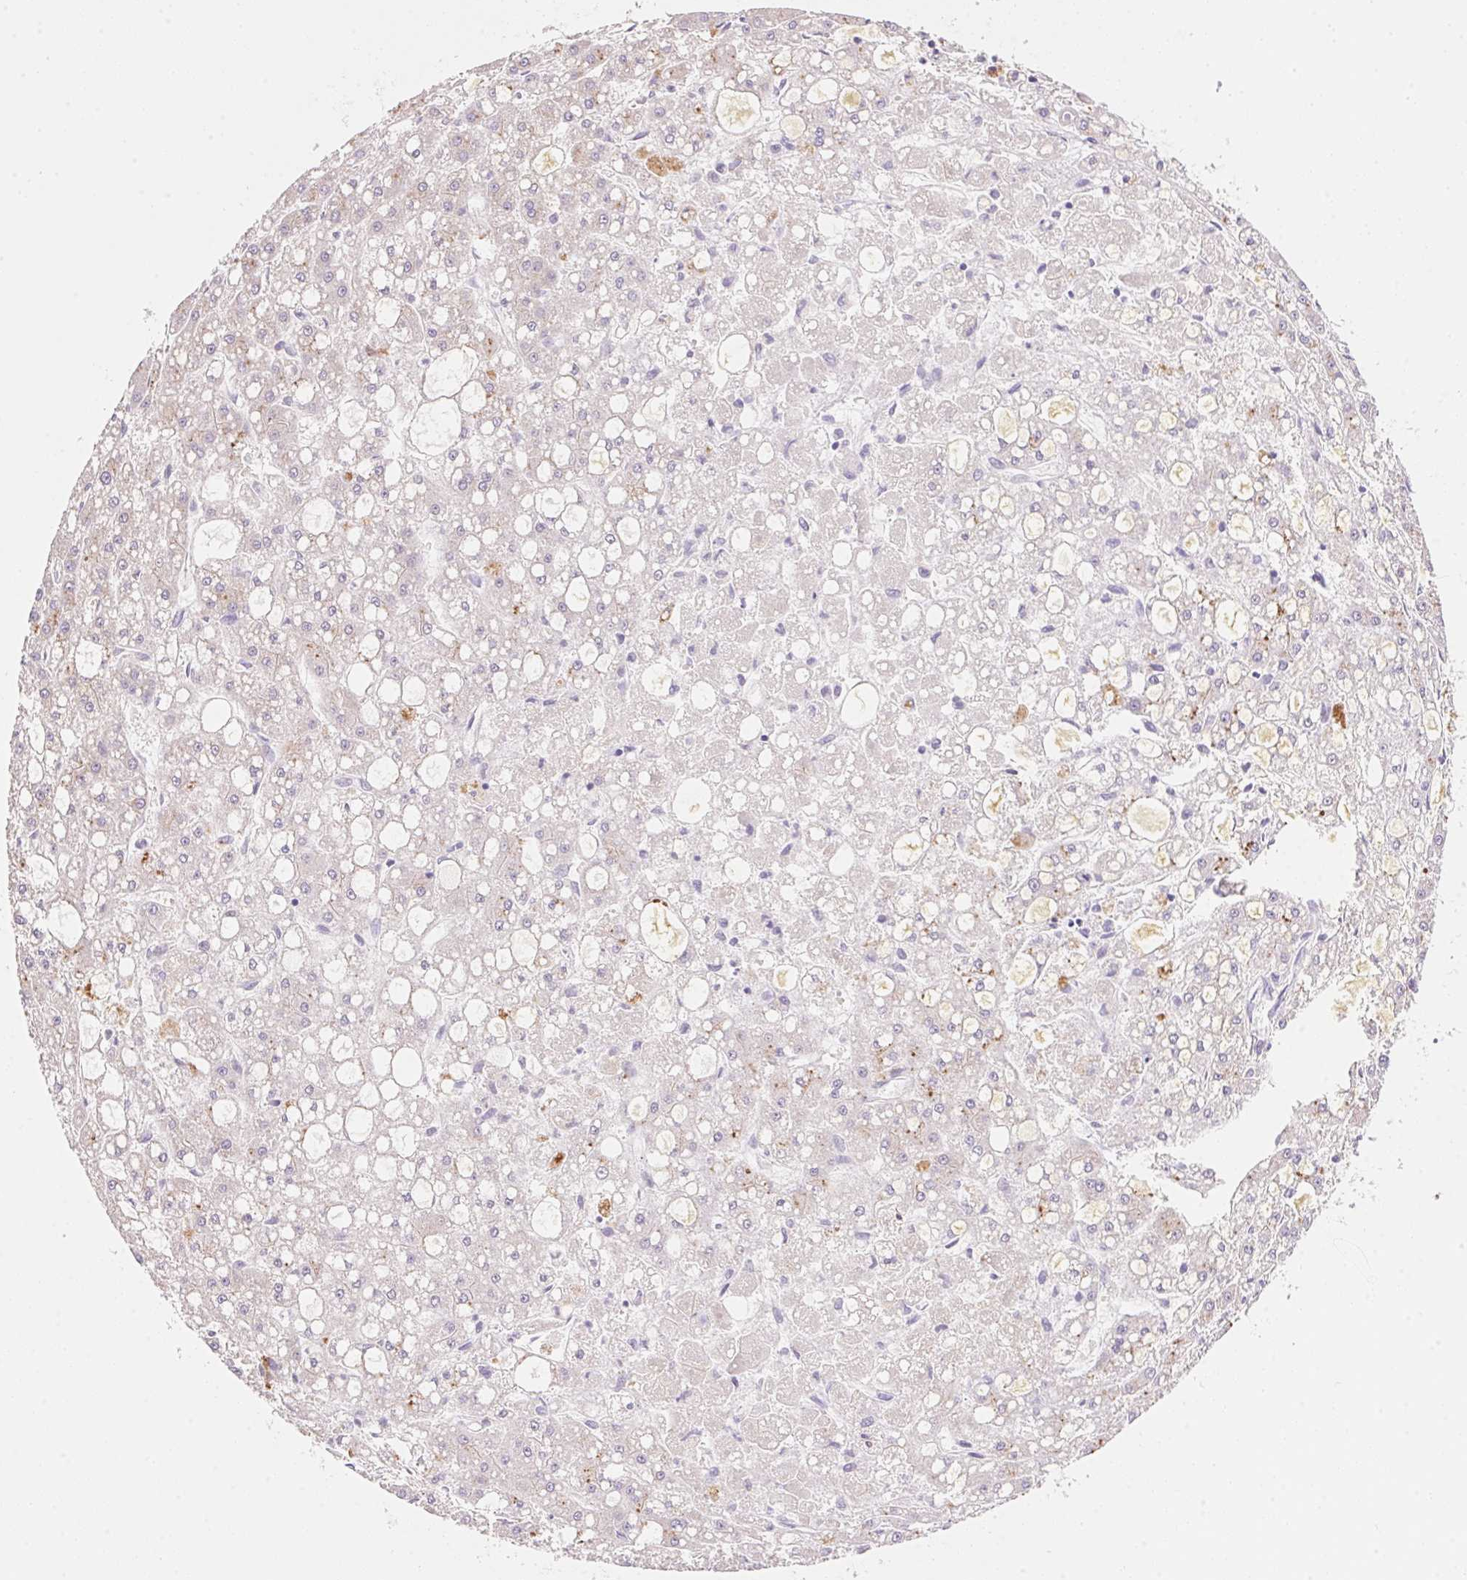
{"staining": {"intensity": "negative", "quantity": "none", "location": "none"}, "tissue": "liver cancer", "cell_type": "Tumor cells", "image_type": "cancer", "snomed": [{"axis": "morphology", "description": "Carcinoma, Hepatocellular, NOS"}, {"axis": "topography", "description": "Liver"}], "caption": "A histopathology image of human liver hepatocellular carcinoma is negative for staining in tumor cells.", "gene": "DHCR24", "patient": {"sex": "male", "age": 67}}